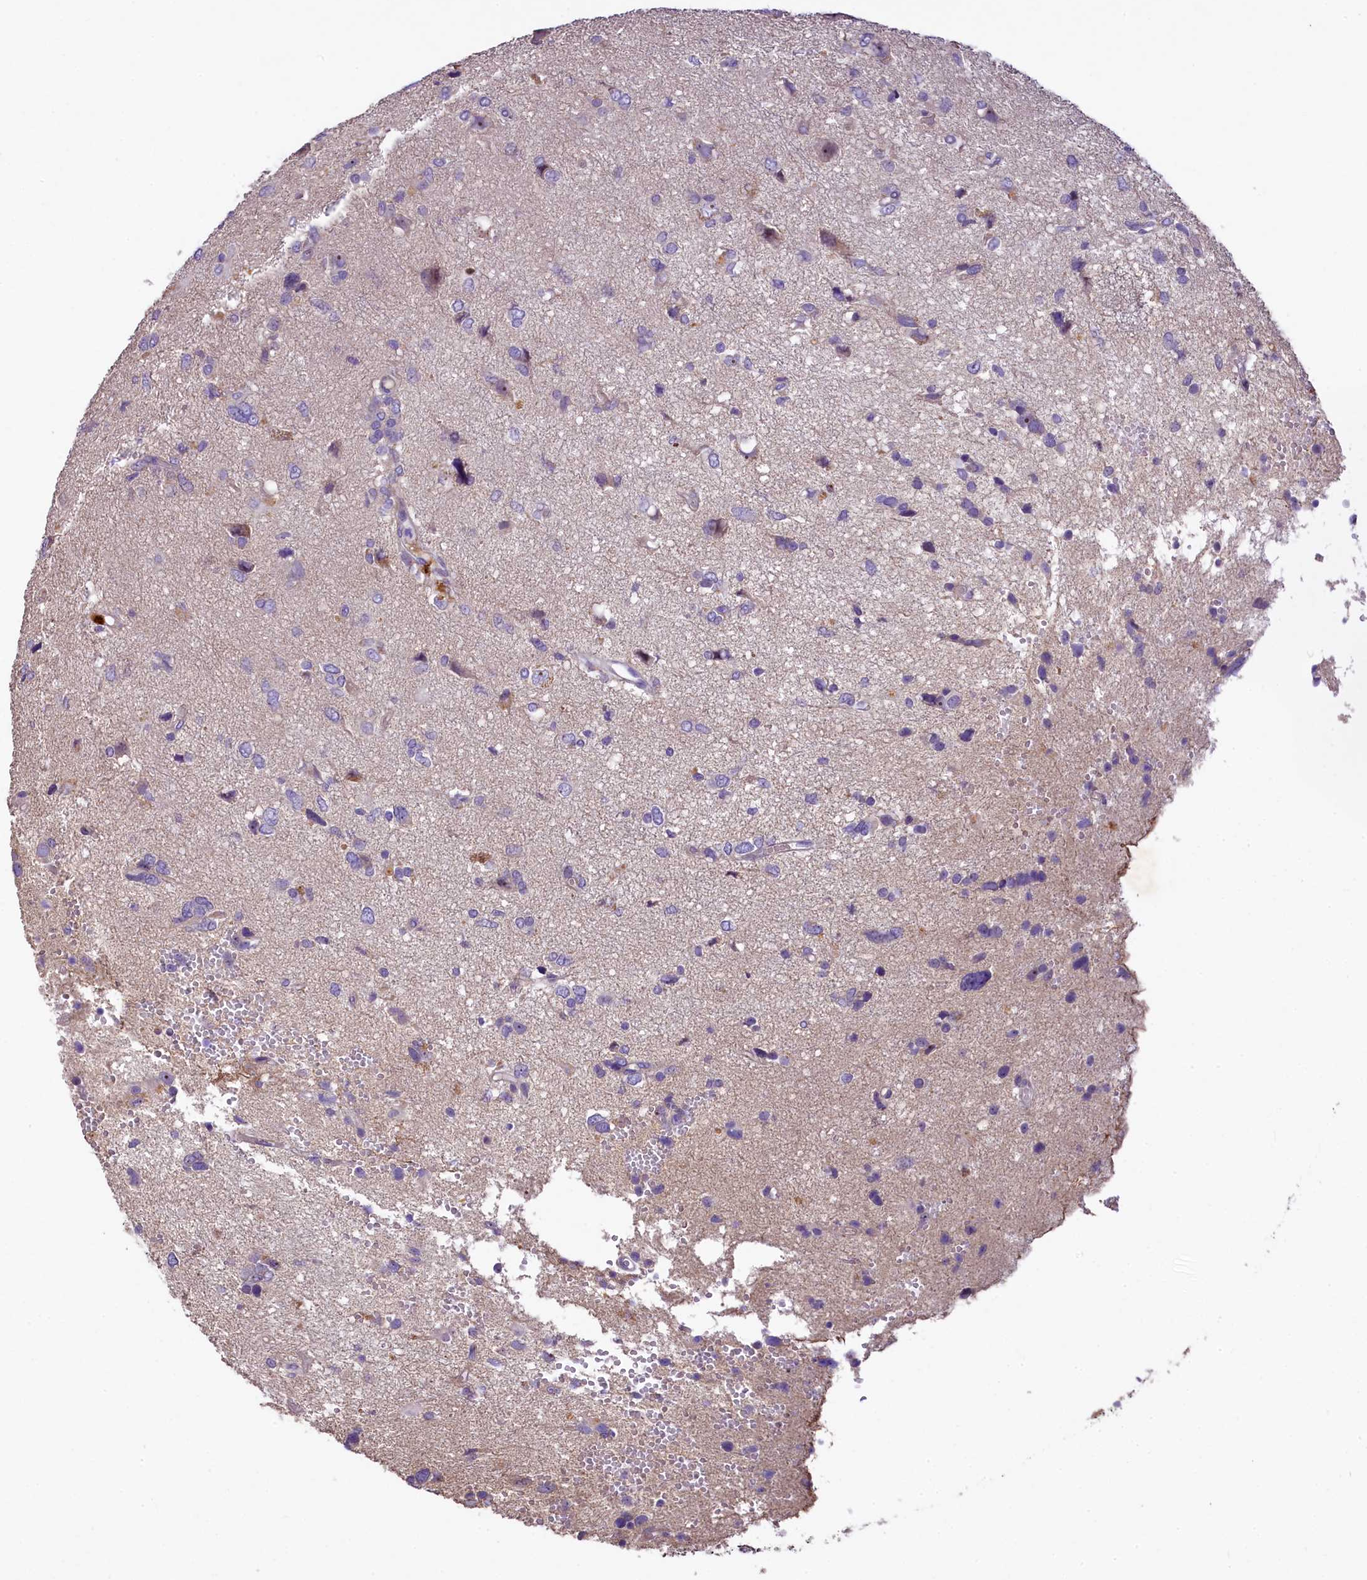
{"staining": {"intensity": "negative", "quantity": "none", "location": "none"}, "tissue": "glioma", "cell_type": "Tumor cells", "image_type": "cancer", "snomed": [{"axis": "morphology", "description": "Glioma, malignant, High grade"}, {"axis": "topography", "description": "Brain"}], "caption": "The immunohistochemistry (IHC) photomicrograph has no significant expression in tumor cells of malignant glioma (high-grade) tissue.", "gene": "UBXN6", "patient": {"sex": "female", "age": 59}}